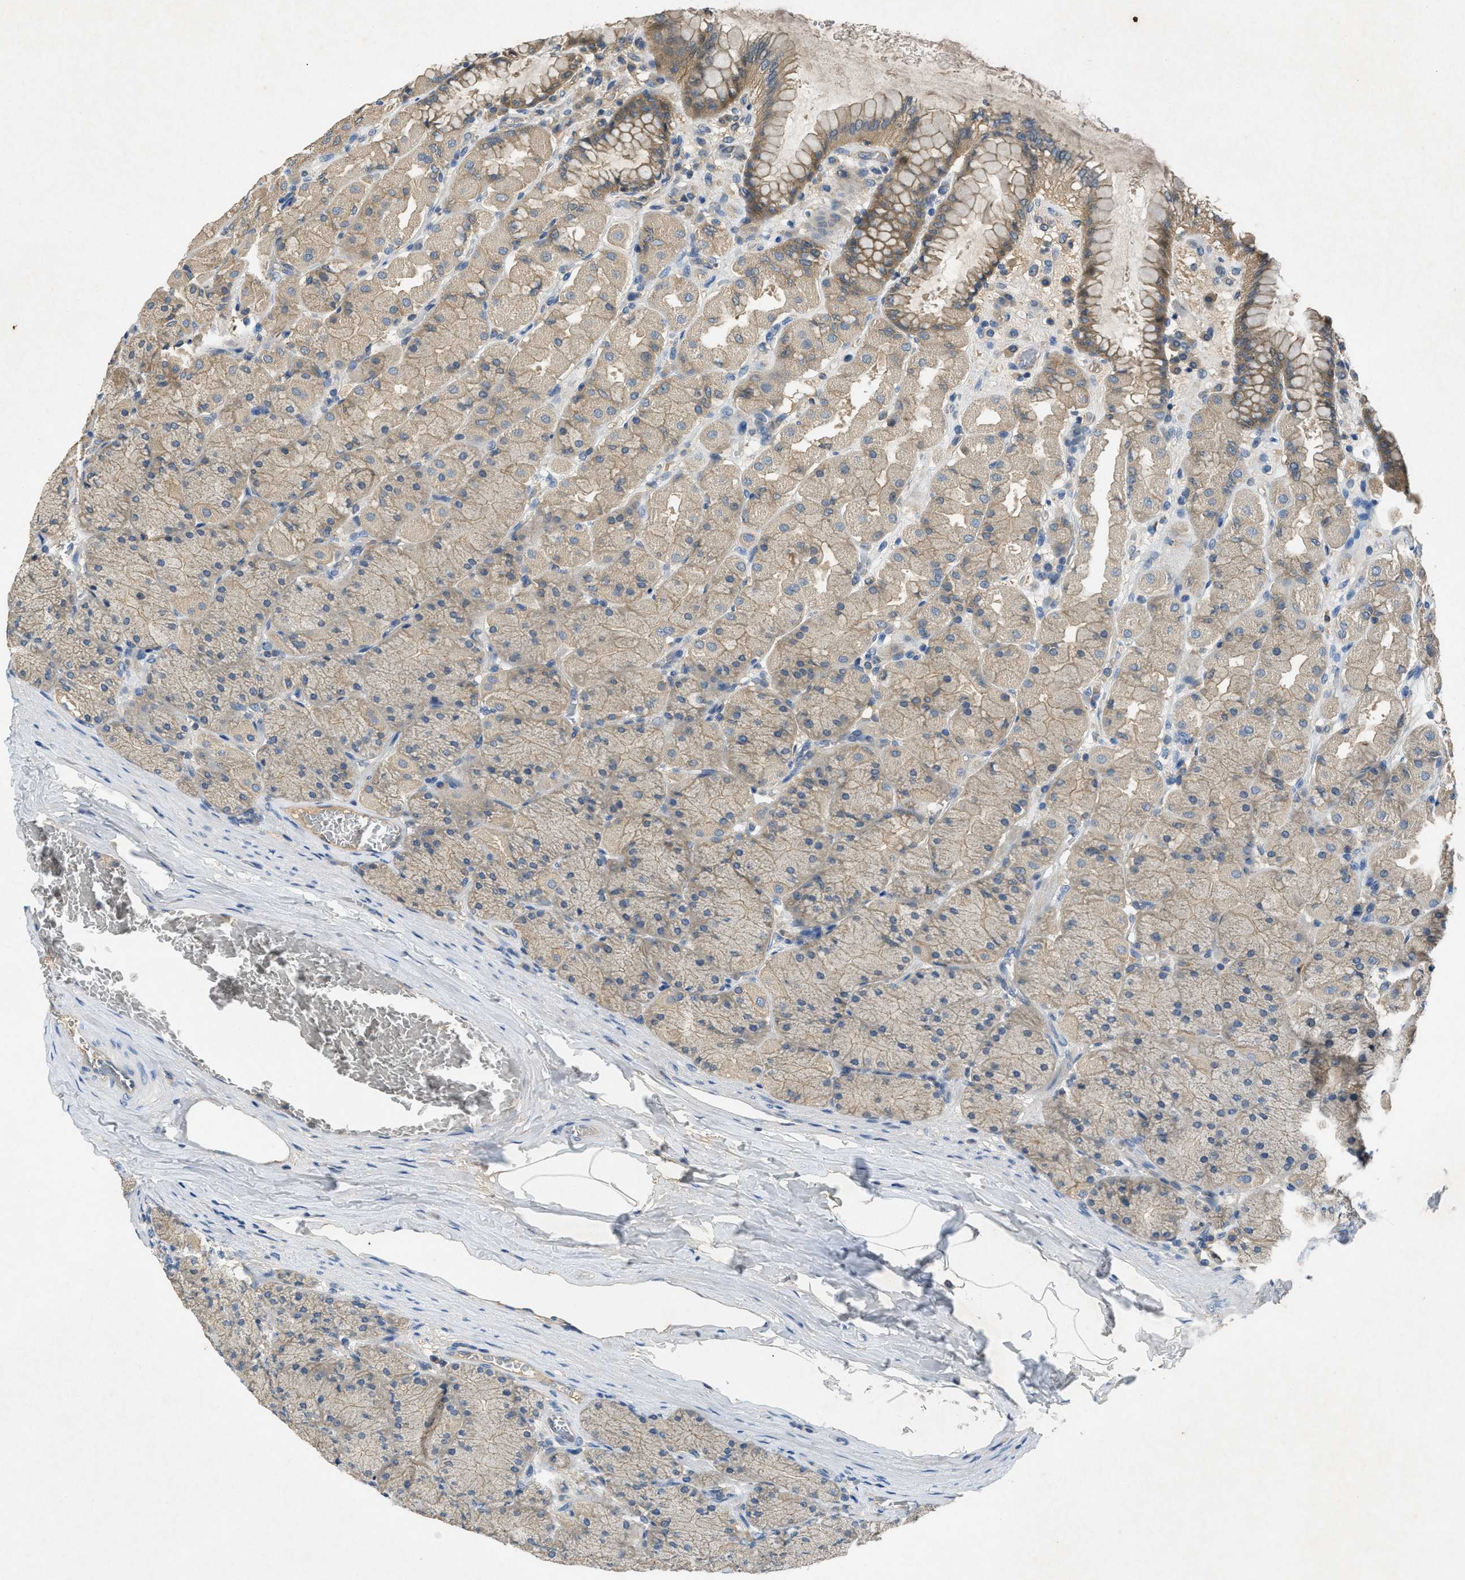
{"staining": {"intensity": "moderate", "quantity": ">75%", "location": "cytoplasmic/membranous"}, "tissue": "stomach", "cell_type": "Glandular cells", "image_type": "normal", "snomed": [{"axis": "morphology", "description": "Normal tissue, NOS"}, {"axis": "topography", "description": "Stomach, upper"}], "caption": "DAB immunohistochemical staining of unremarkable stomach shows moderate cytoplasmic/membranous protein staining in about >75% of glandular cells.", "gene": "PPP3CA", "patient": {"sex": "female", "age": 56}}